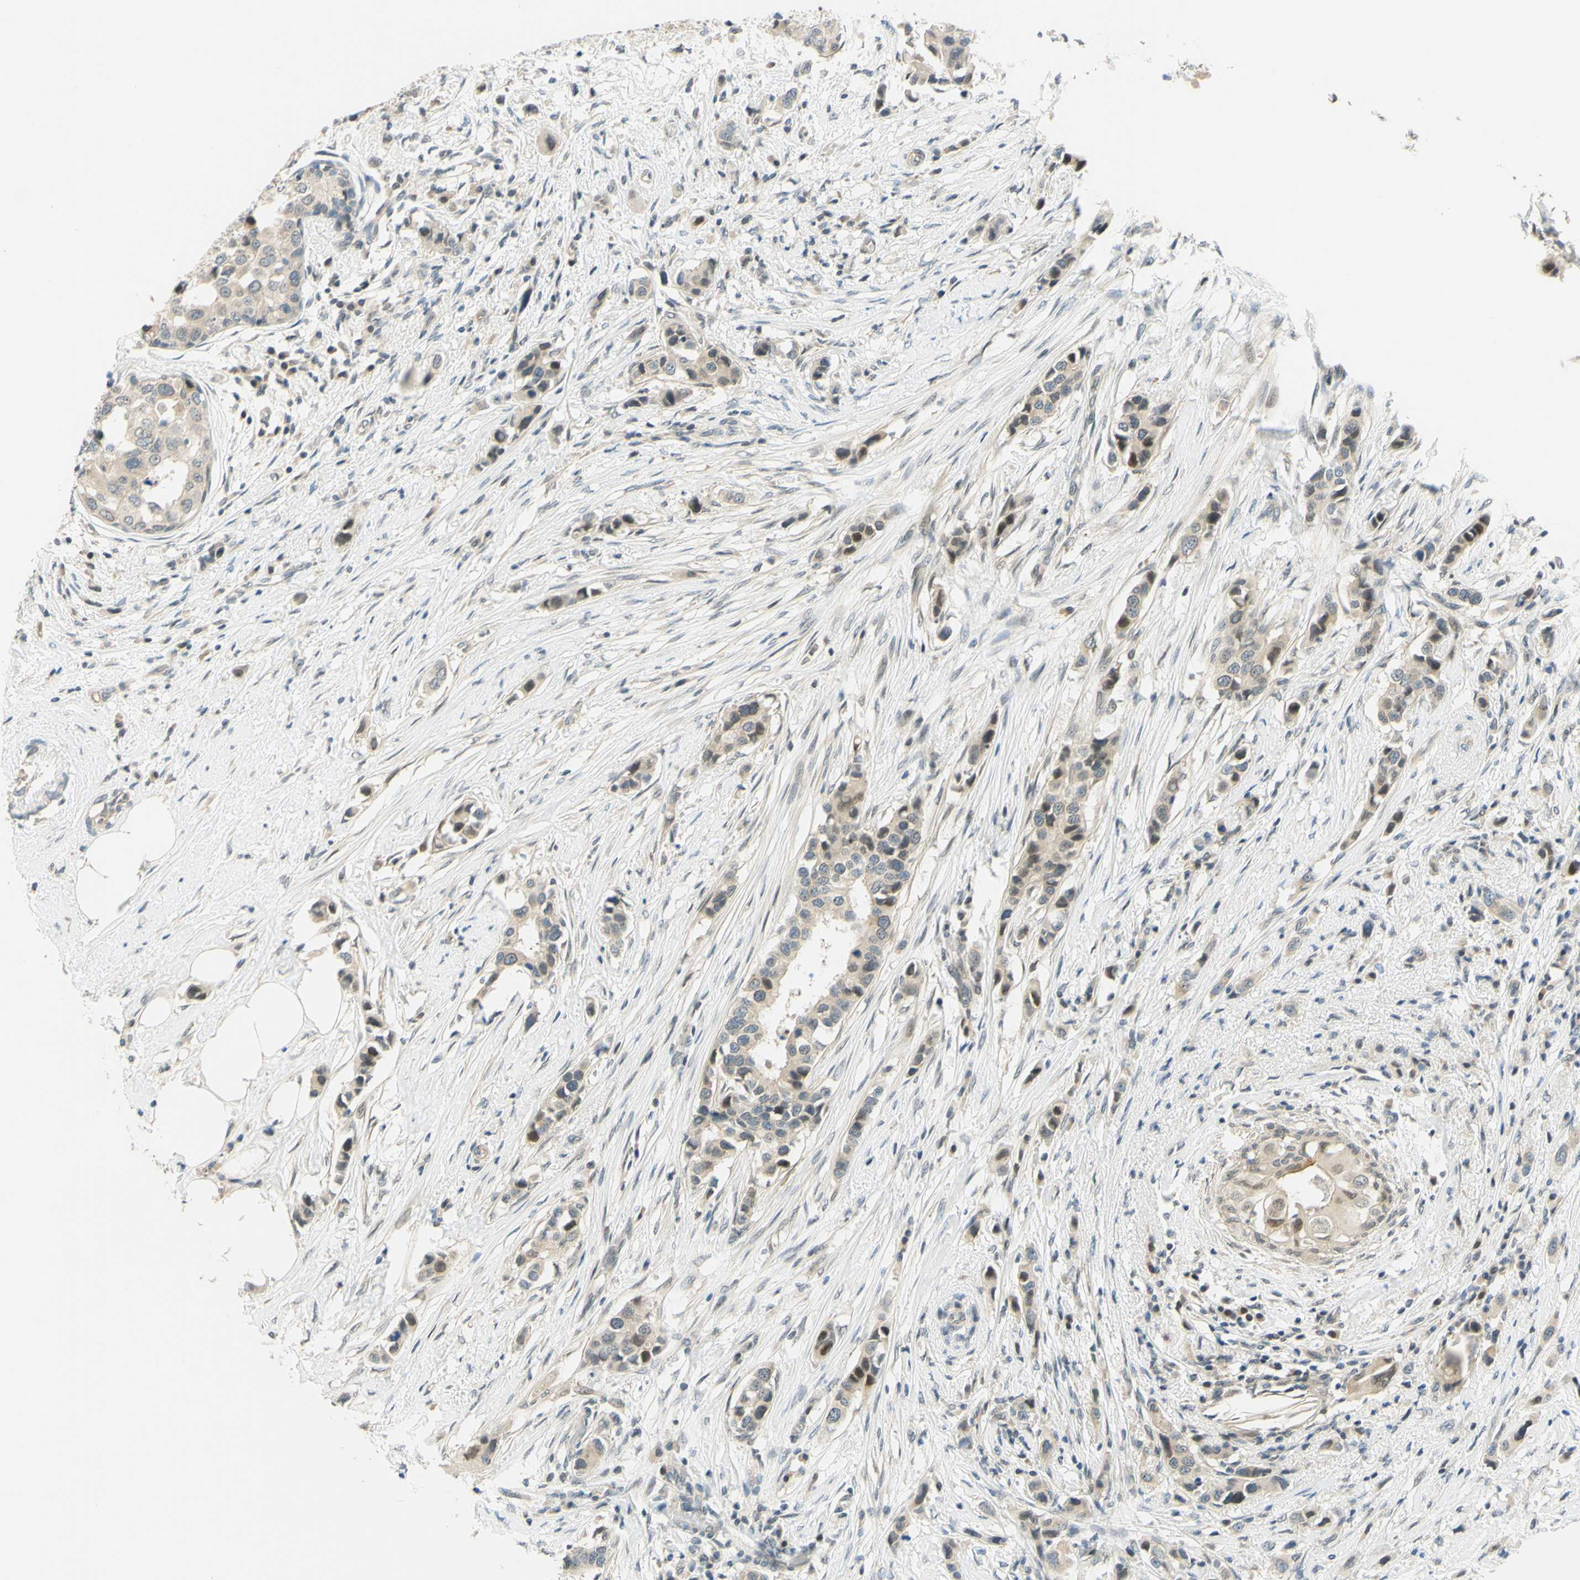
{"staining": {"intensity": "weak", "quantity": "<25%", "location": "nuclear"}, "tissue": "breast cancer", "cell_type": "Tumor cells", "image_type": "cancer", "snomed": [{"axis": "morphology", "description": "Normal tissue, NOS"}, {"axis": "morphology", "description": "Duct carcinoma"}, {"axis": "topography", "description": "Breast"}], "caption": "Immunohistochemical staining of breast intraductal carcinoma displays no significant expression in tumor cells.", "gene": "C2CD2L", "patient": {"sex": "female", "age": 50}}